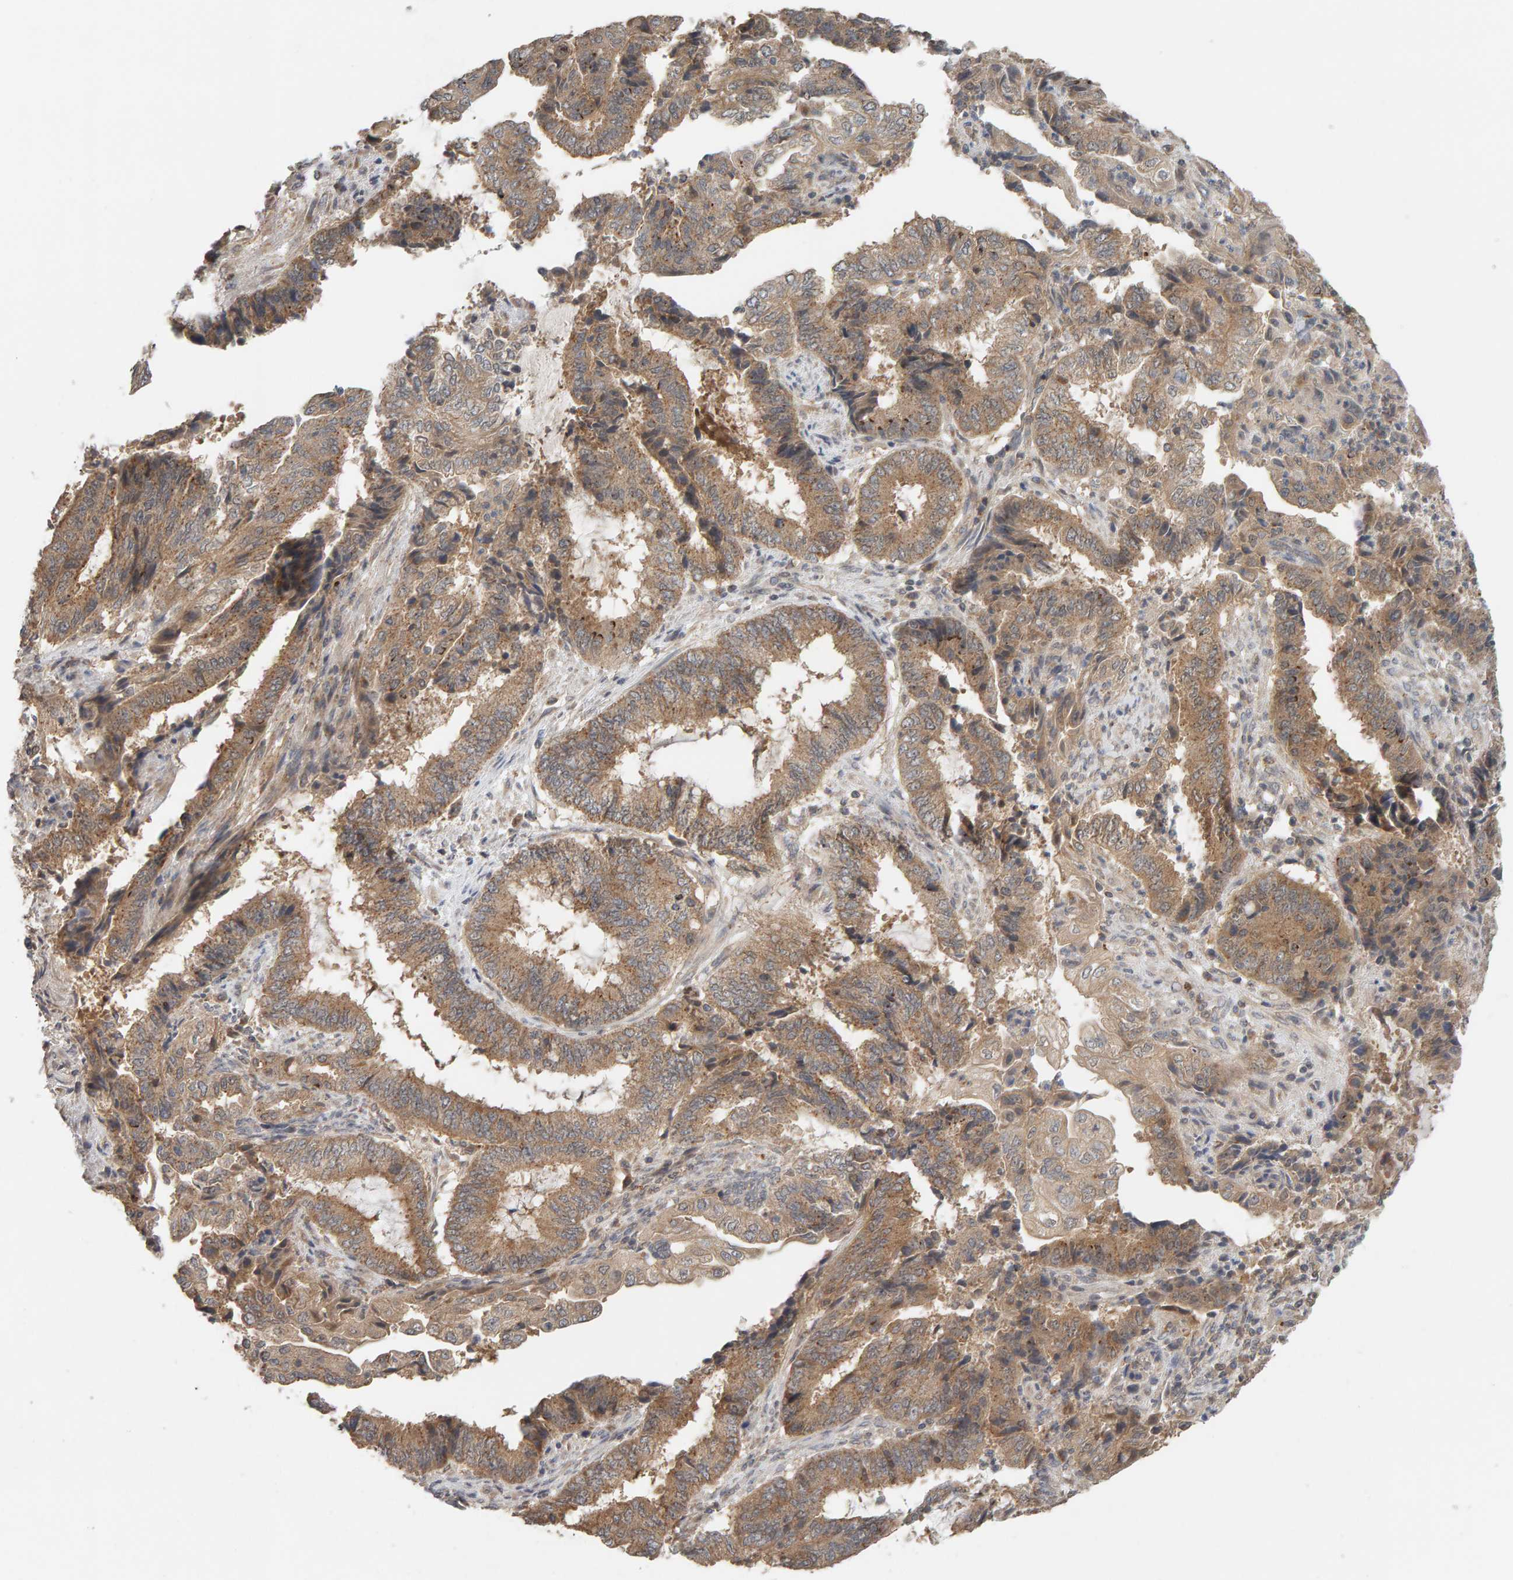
{"staining": {"intensity": "moderate", "quantity": ">75%", "location": "cytoplasmic/membranous"}, "tissue": "endometrial cancer", "cell_type": "Tumor cells", "image_type": "cancer", "snomed": [{"axis": "morphology", "description": "Adenocarcinoma, NOS"}, {"axis": "topography", "description": "Endometrium"}], "caption": "Tumor cells exhibit medium levels of moderate cytoplasmic/membranous positivity in approximately >75% of cells in human endometrial cancer.", "gene": "DNAJC7", "patient": {"sex": "female", "age": 51}}